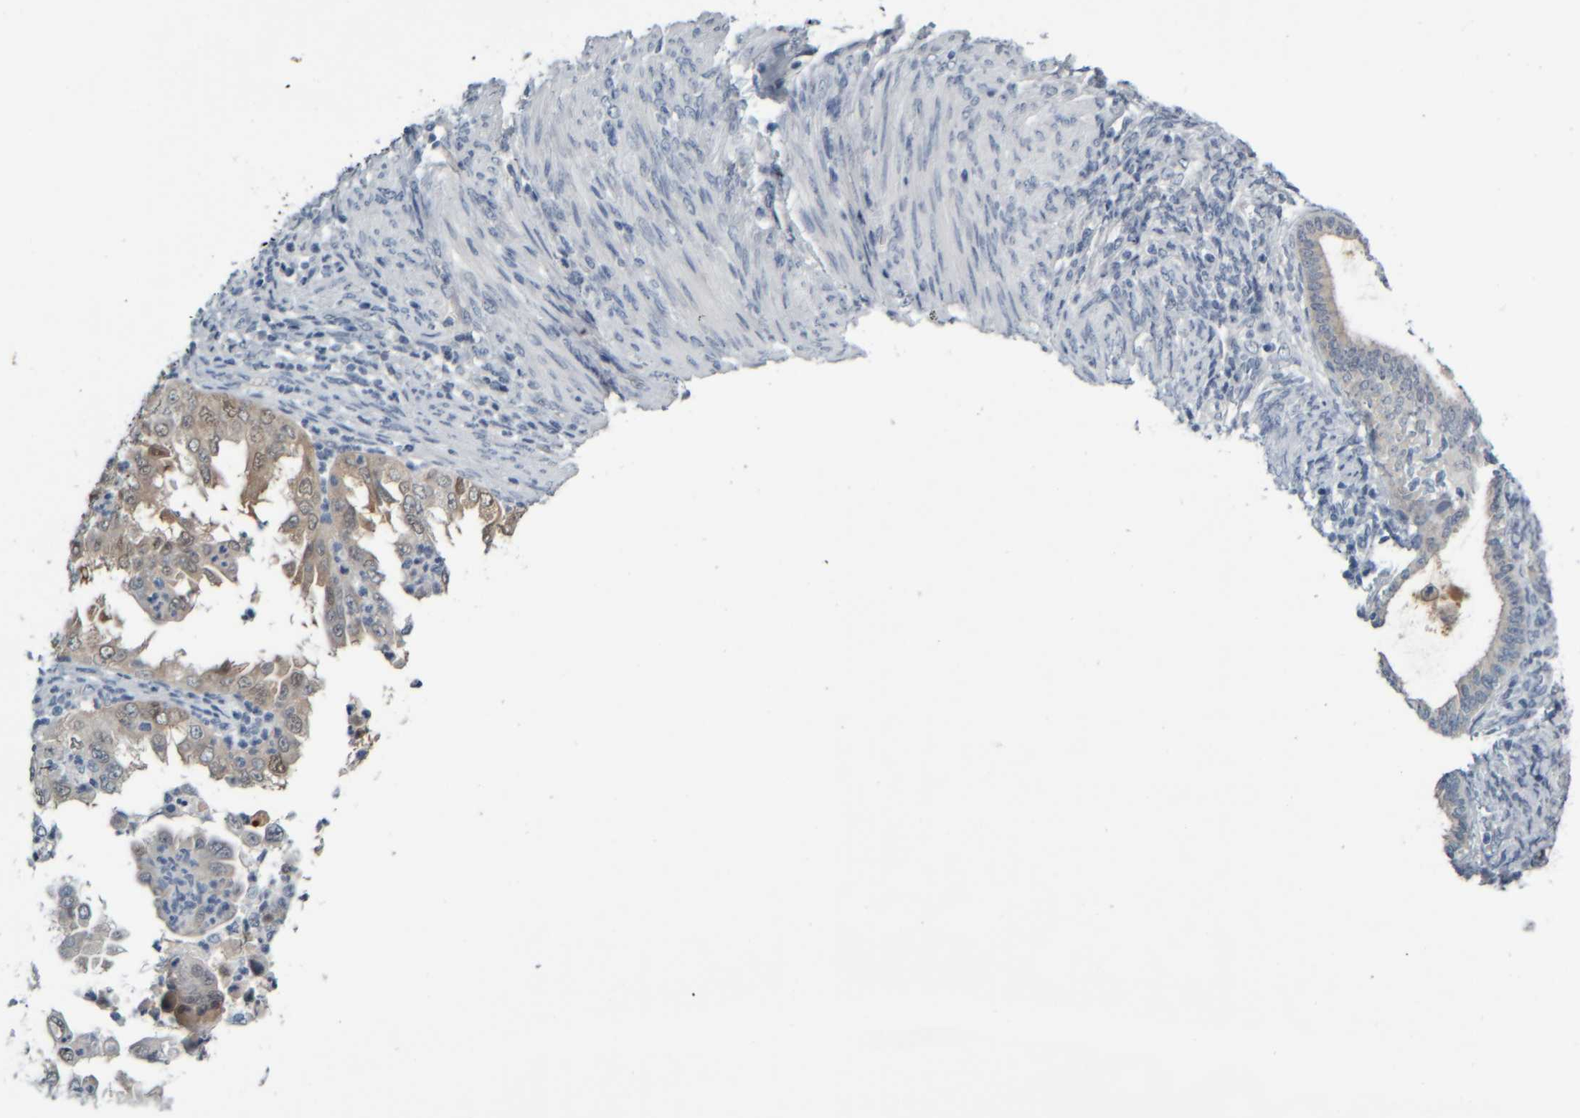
{"staining": {"intensity": "weak", "quantity": ">75%", "location": "cytoplasmic/membranous,nuclear"}, "tissue": "endometrial cancer", "cell_type": "Tumor cells", "image_type": "cancer", "snomed": [{"axis": "morphology", "description": "Adenocarcinoma, NOS"}, {"axis": "topography", "description": "Endometrium"}], "caption": "DAB immunohistochemical staining of human endometrial adenocarcinoma demonstrates weak cytoplasmic/membranous and nuclear protein staining in approximately >75% of tumor cells.", "gene": "COL14A1", "patient": {"sex": "female", "age": 85}}